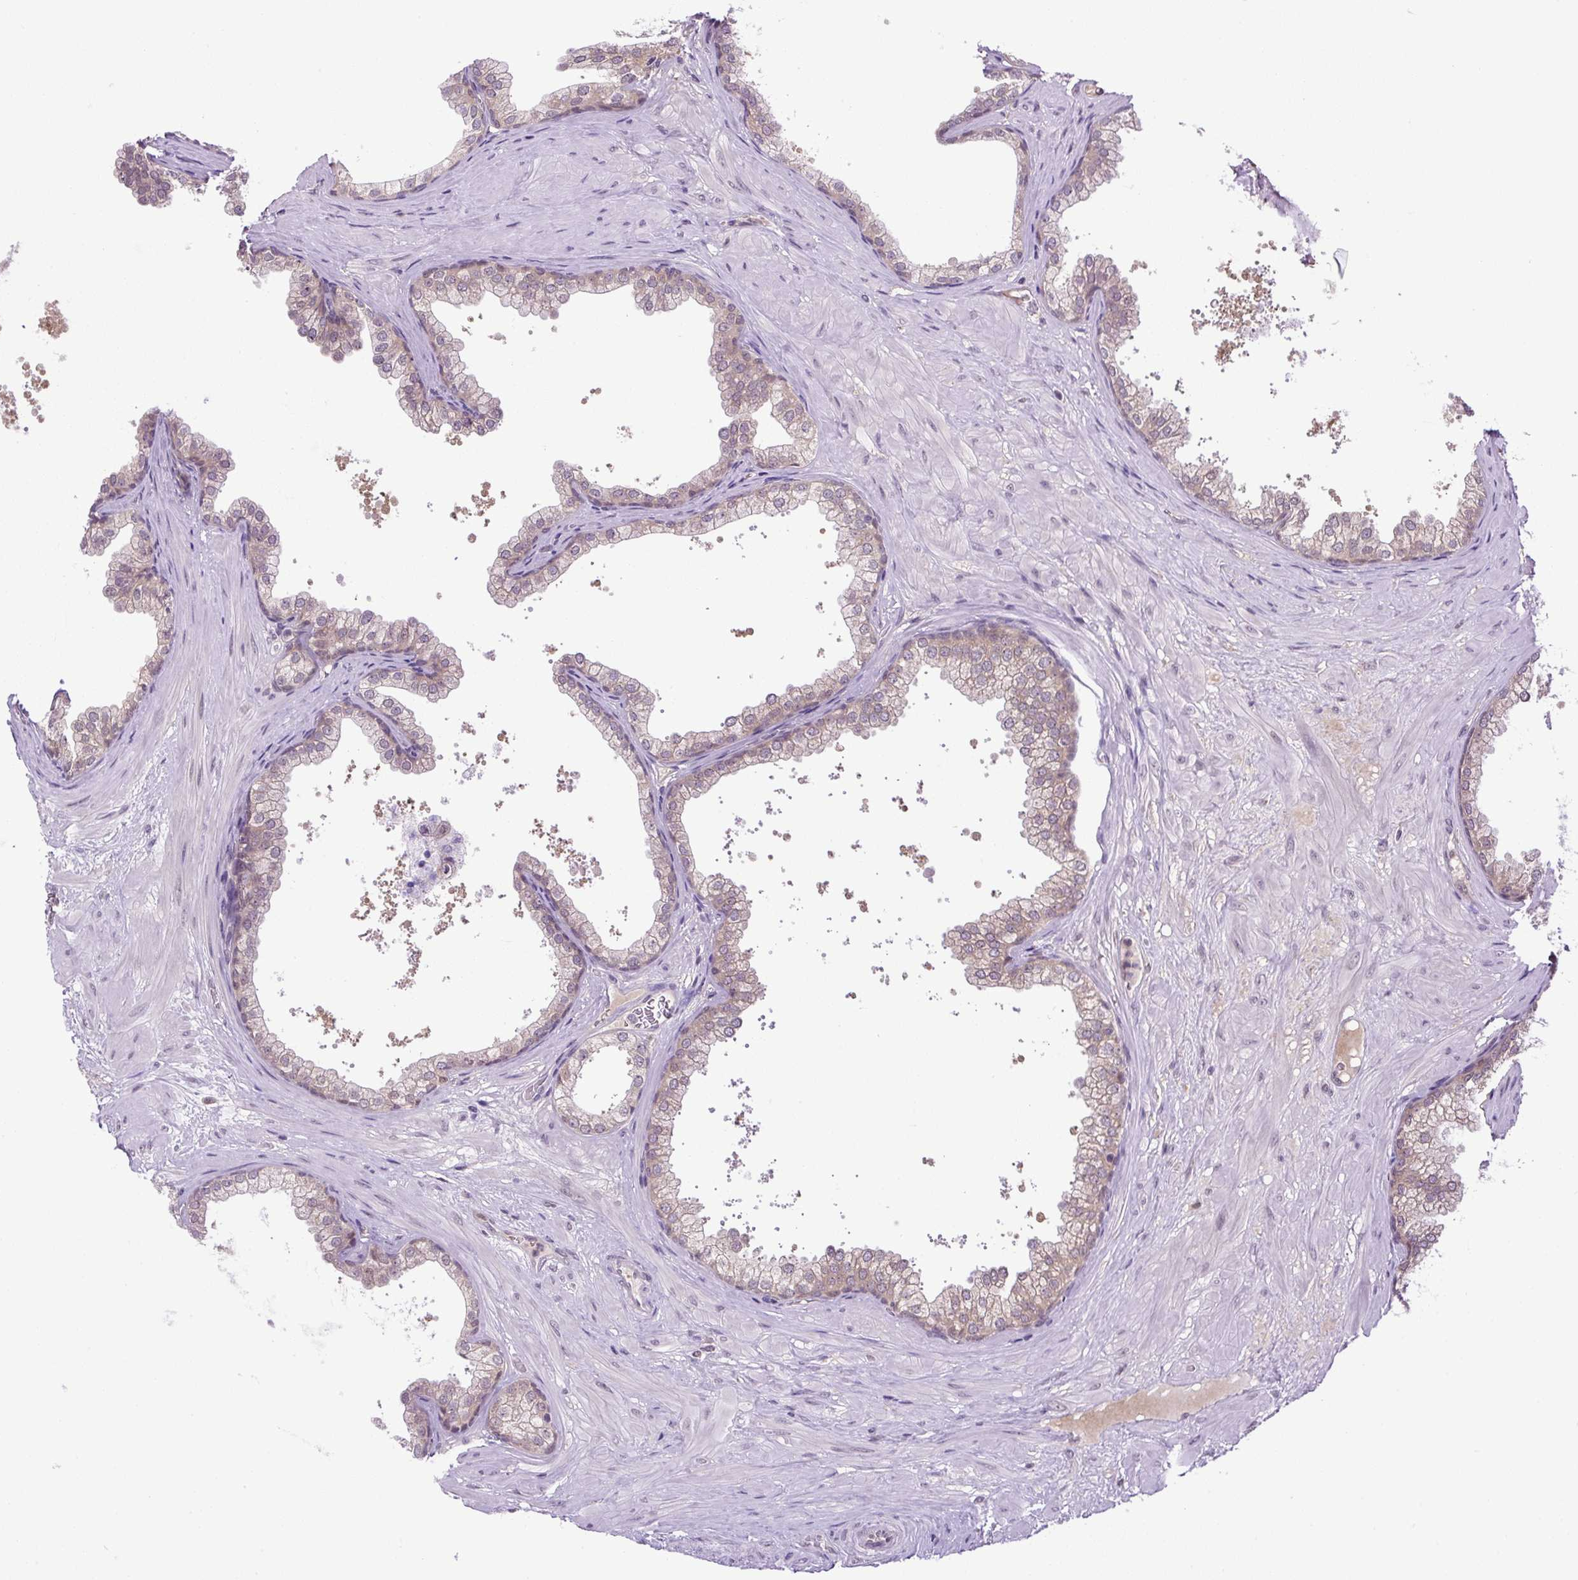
{"staining": {"intensity": "weak", "quantity": "25%-75%", "location": "cytoplasmic/membranous"}, "tissue": "prostate", "cell_type": "Glandular cells", "image_type": "normal", "snomed": [{"axis": "morphology", "description": "Normal tissue, NOS"}, {"axis": "topography", "description": "Prostate"}], "caption": "A photomicrograph of human prostate stained for a protein demonstrates weak cytoplasmic/membranous brown staining in glandular cells. (DAB IHC, brown staining for protein, blue staining for nuclei).", "gene": "SGTA", "patient": {"sex": "male", "age": 37}}